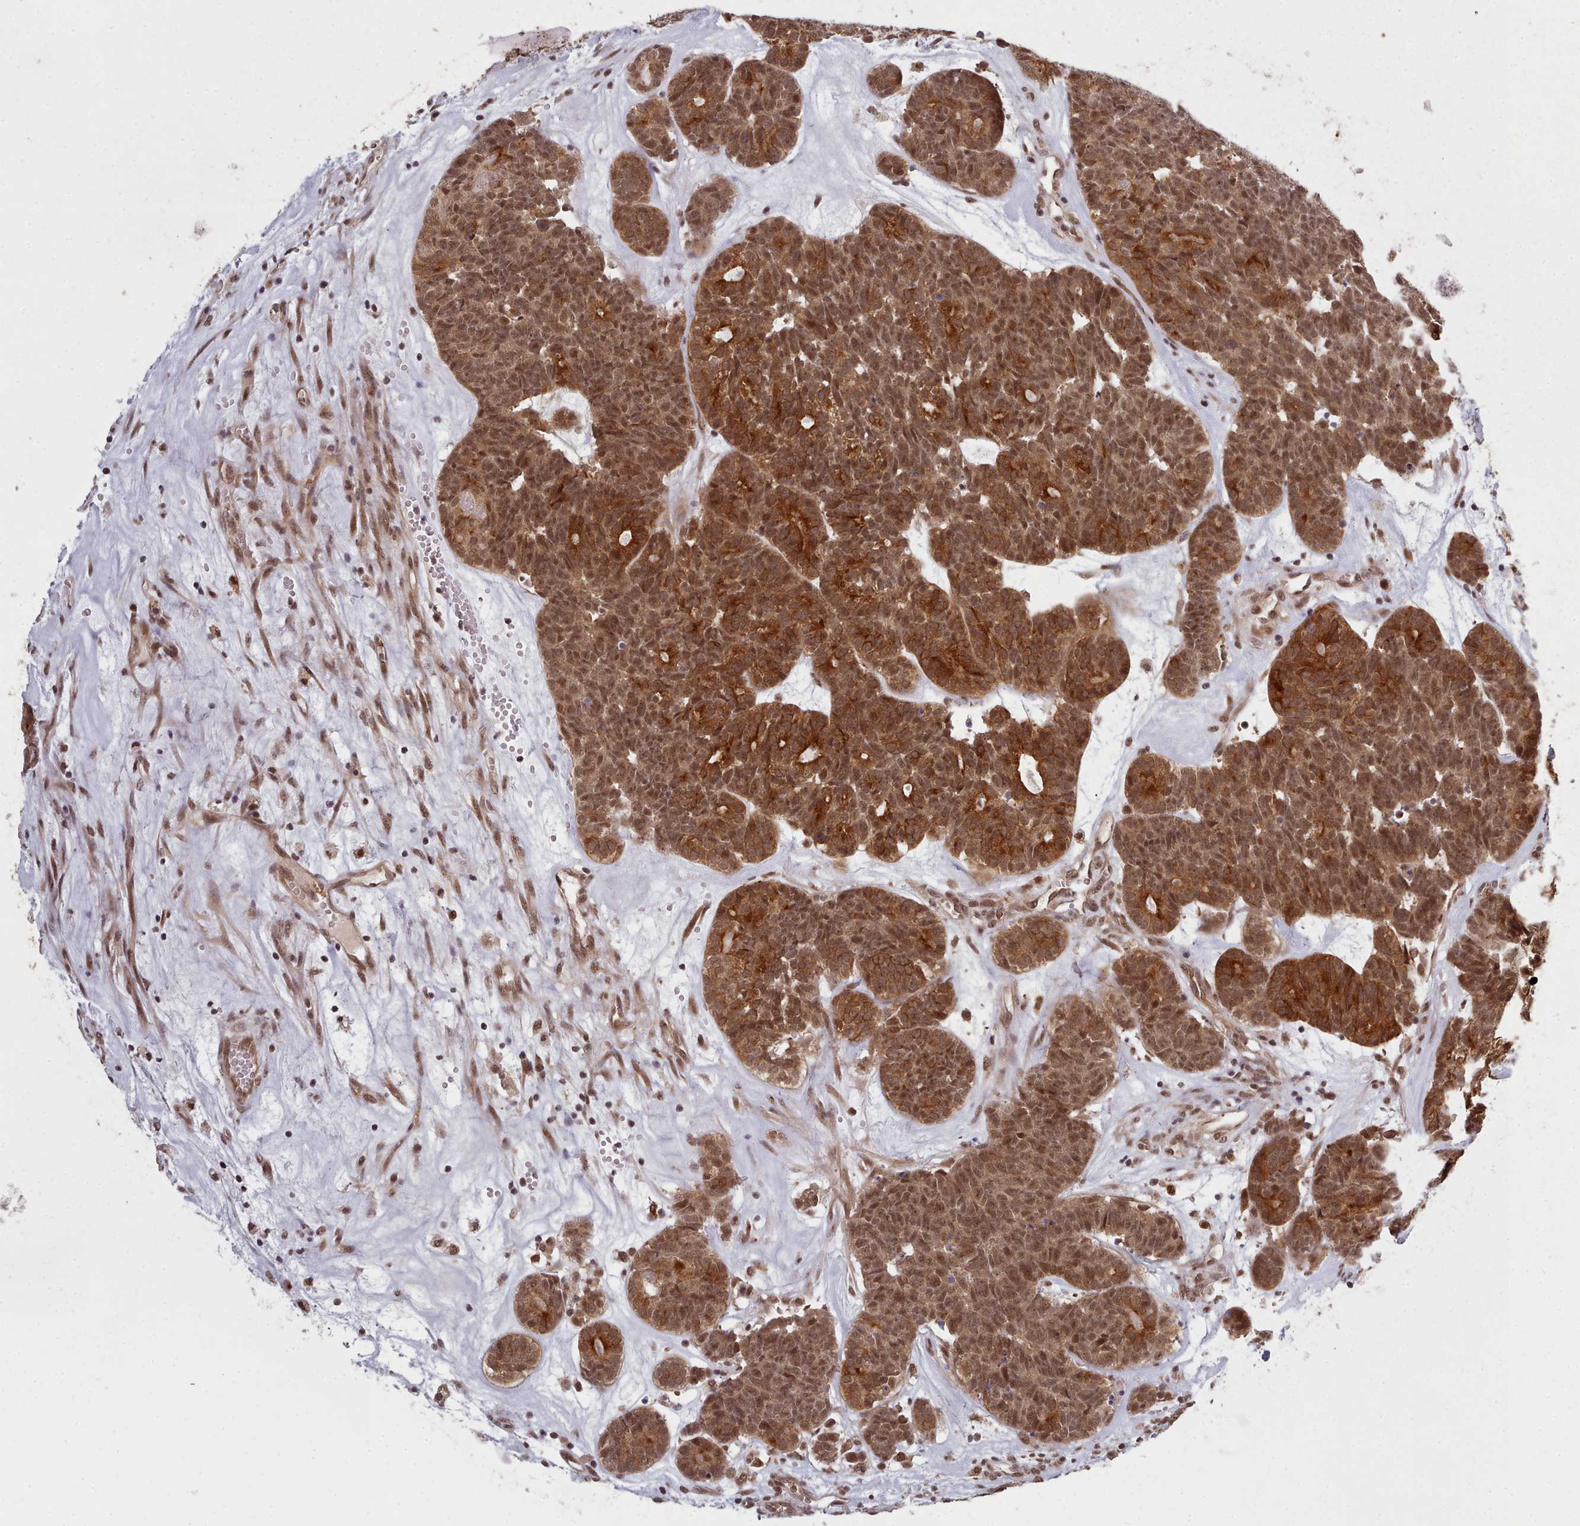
{"staining": {"intensity": "strong", "quantity": ">75%", "location": "cytoplasmic/membranous,nuclear"}, "tissue": "head and neck cancer", "cell_type": "Tumor cells", "image_type": "cancer", "snomed": [{"axis": "morphology", "description": "Adenocarcinoma, NOS"}, {"axis": "topography", "description": "Head-Neck"}], "caption": "Protein staining exhibits strong cytoplasmic/membranous and nuclear expression in about >75% of tumor cells in adenocarcinoma (head and neck).", "gene": "DHX8", "patient": {"sex": "female", "age": 81}}